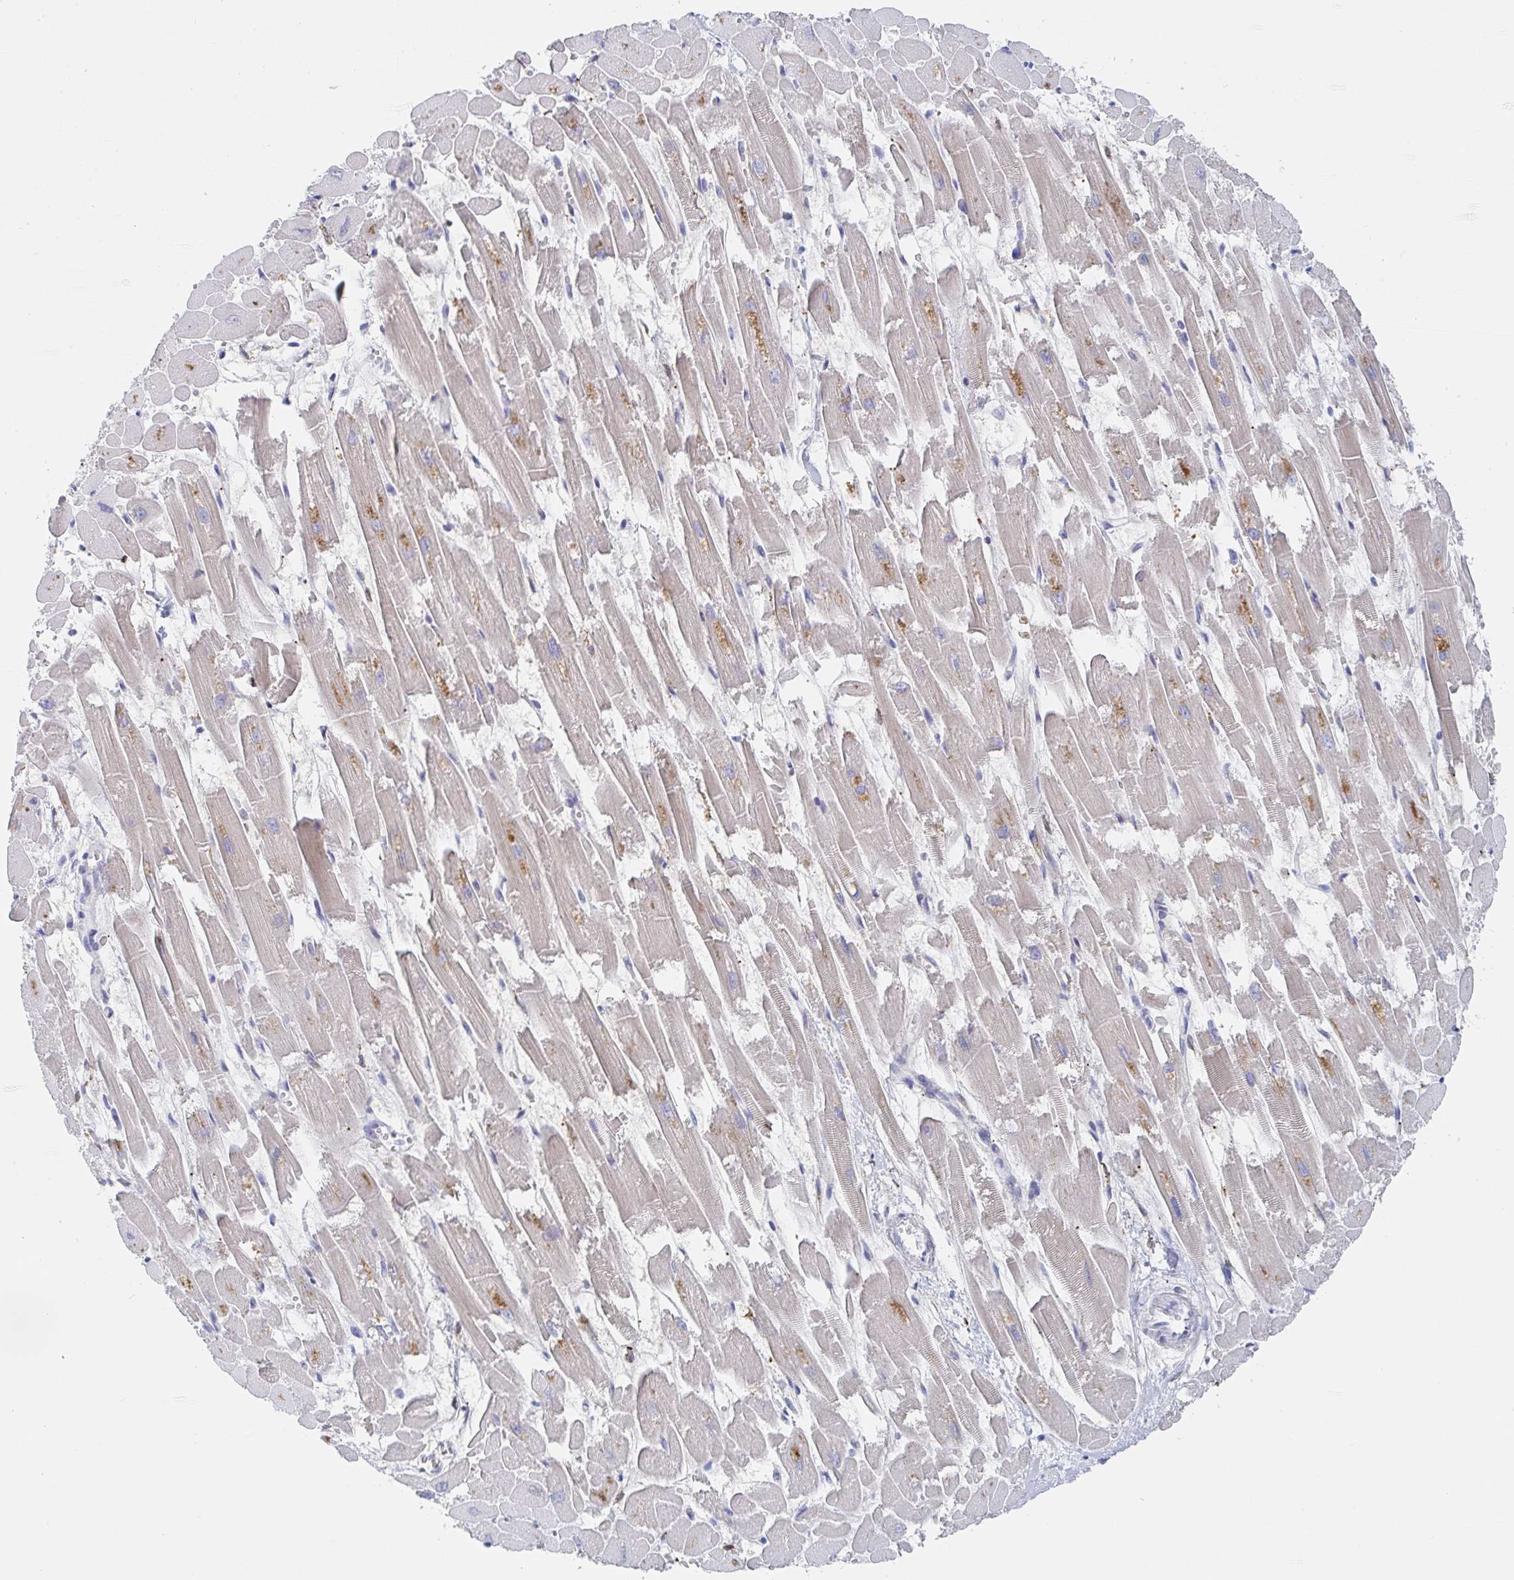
{"staining": {"intensity": "moderate", "quantity": "<25%", "location": "cytoplasmic/membranous"}, "tissue": "heart muscle", "cell_type": "Cardiomyocytes", "image_type": "normal", "snomed": [{"axis": "morphology", "description": "Normal tissue, NOS"}, {"axis": "topography", "description": "Heart"}], "caption": "Brown immunohistochemical staining in benign heart muscle shows moderate cytoplasmic/membranous positivity in approximately <25% of cardiomyocytes. (brown staining indicates protein expression, while blue staining denotes nuclei).", "gene": "ZNF100", "patient": {"sex": "female", "age": 52}}